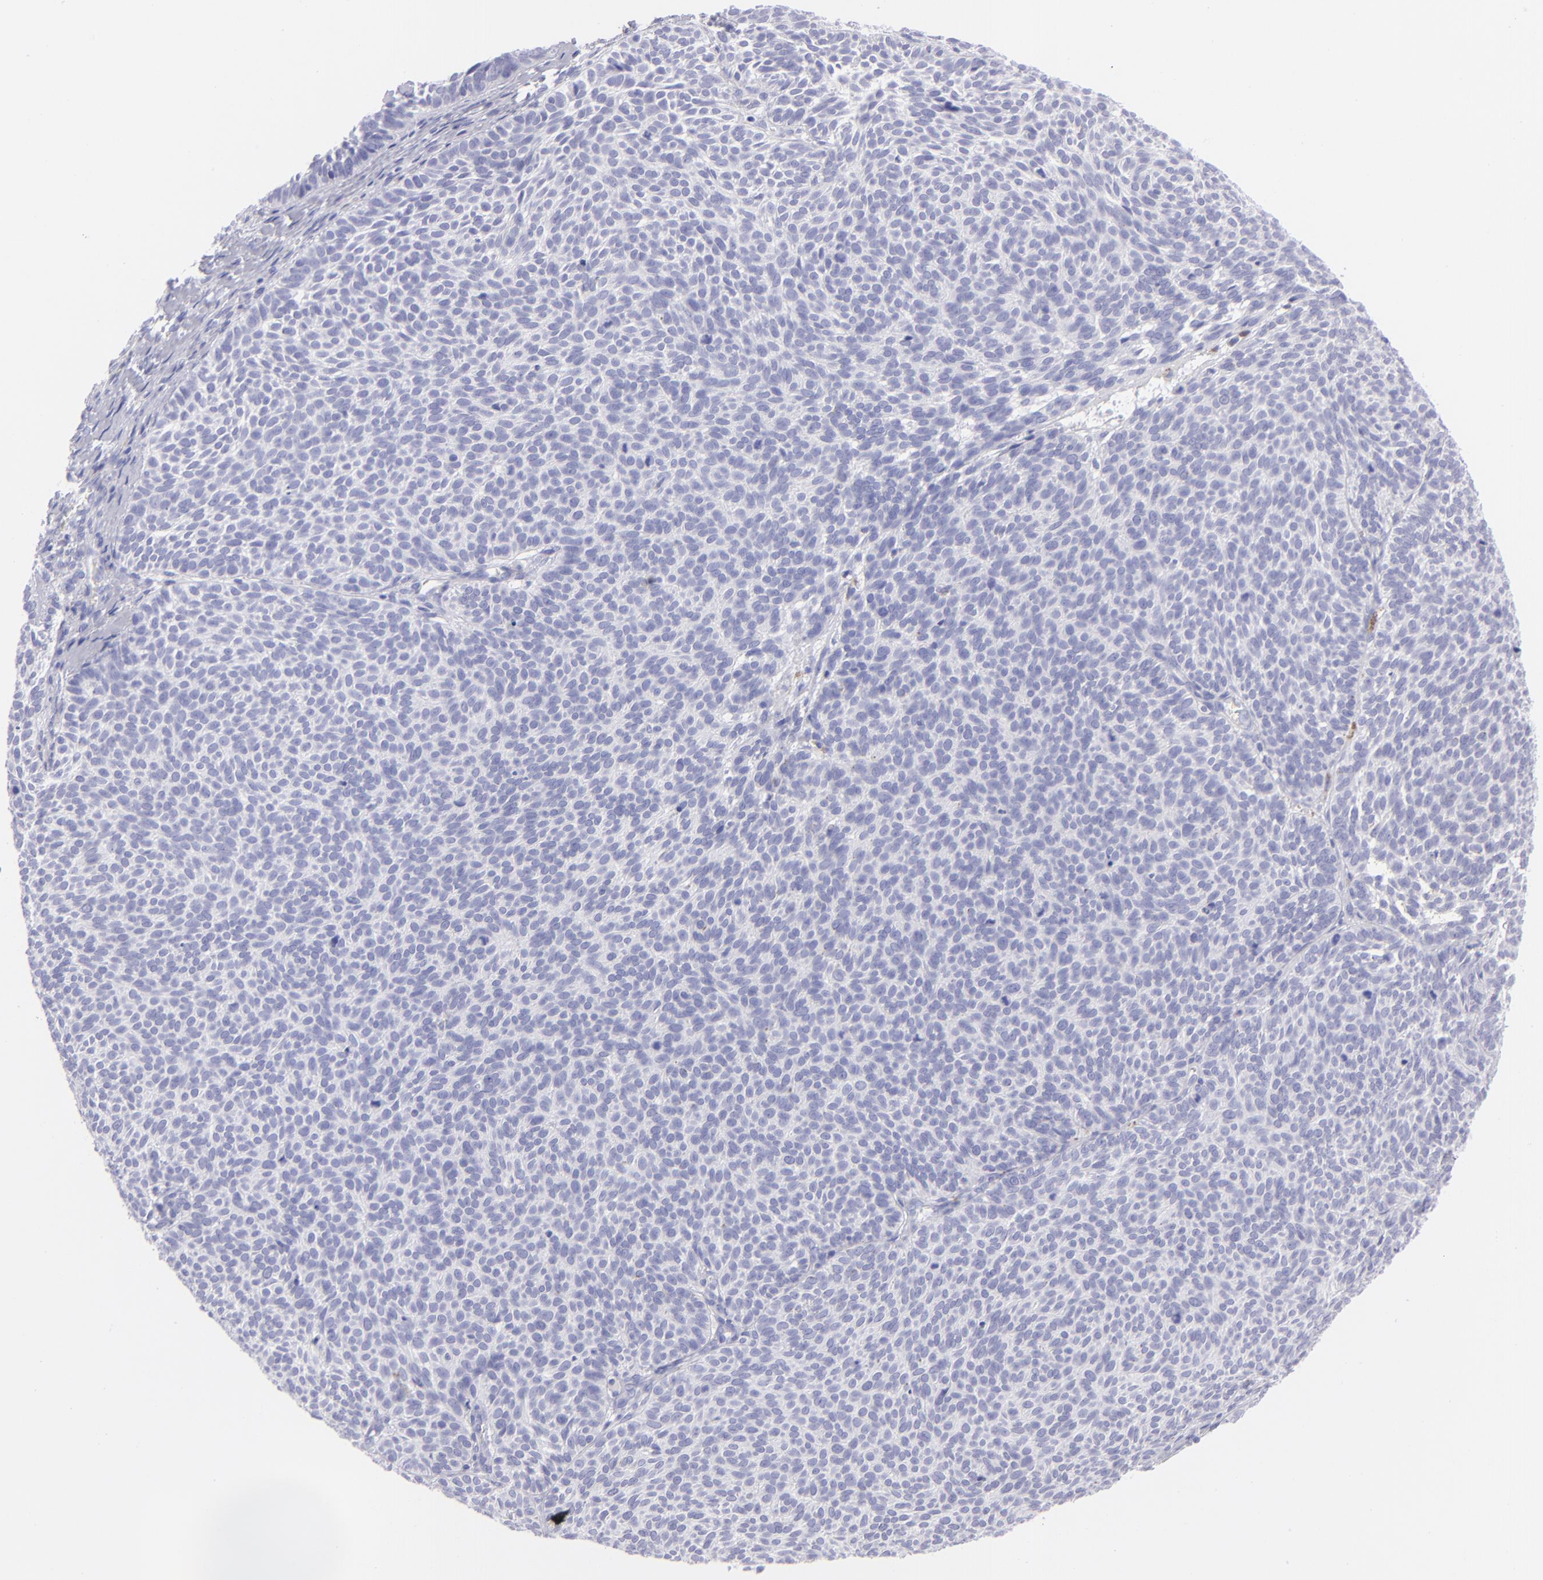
{"staining": {"intensity": "negative", "quantity": "none", "location": "none"}, "tissue": "skin cancer", "cell_type": "Tumor cells", "image_type": "cancer", "snomed": [{"axis": "morphology", "description": "Basal cell carcinoma"}, {"axis": "topography", "description": "Skin"}], "caption": "Image shows no significant protein positivity in tumor cells of basal cell carcinoma (skin).", "gene": "SLC1A2", "patient": {"sex": "male", "age": 63}}